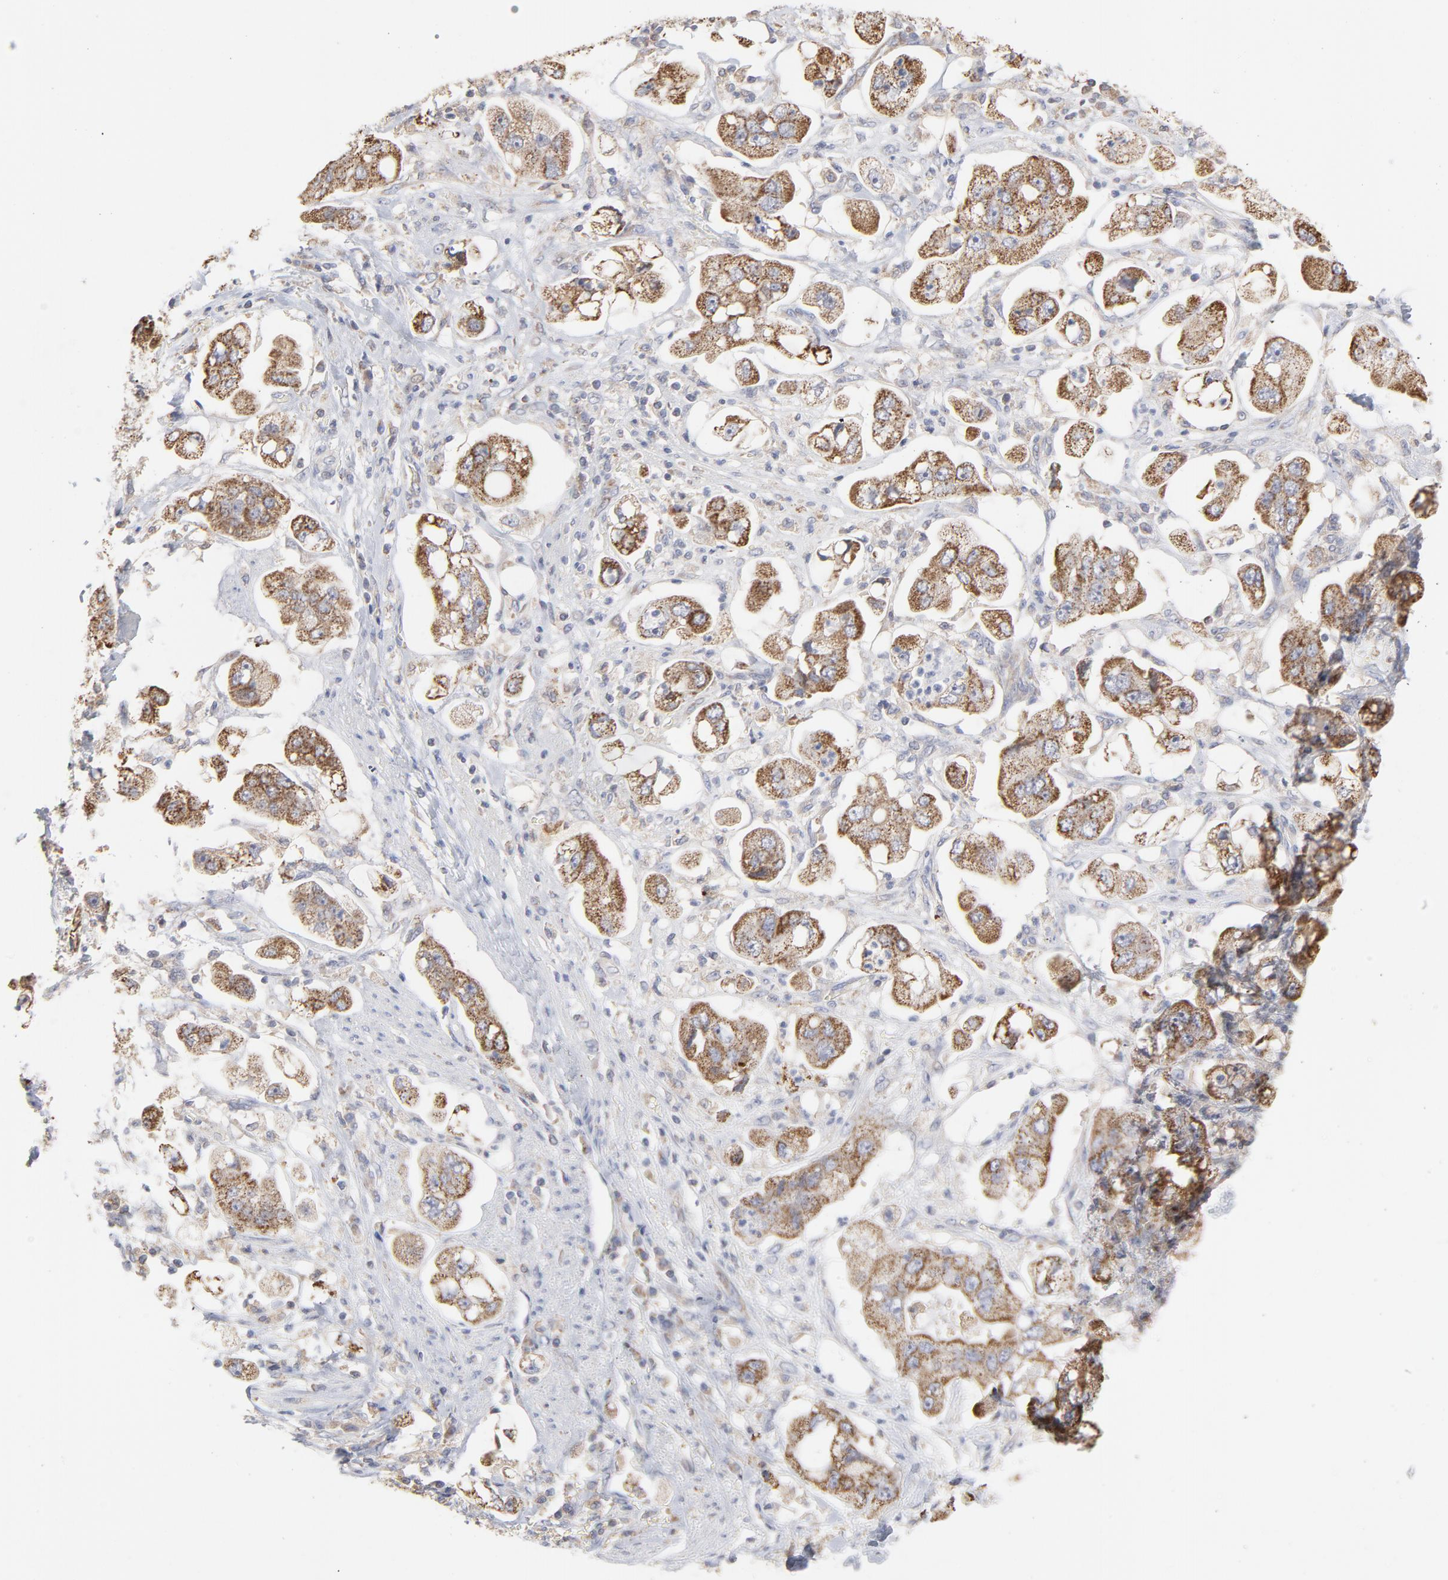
{"staining": {"intensity": "moderate", "quantity": ">75%", "location": "cytoplasmic/membranous"}, "tissue": "stomach cancer", "cell_type": "Tumor cells", "image_type": "cancer", "snomed": [{"axis": "morphology", "description": "Adenocarcinoma, NOS"}, {"axis": "topography", "description": "Stomach"}], "caption": "IHC of human adenocarcinoma (stomach) reveals medium levels of moderate cytoplasmic/membranous expression in about >75% of tumor cells. (Stains: DAB in brown, nuclei in blue, Microscopy: brightfield microscopy at high magnification).", "gene": "PPFIBP2", "patient": {"sex": "male", "age": 62}}